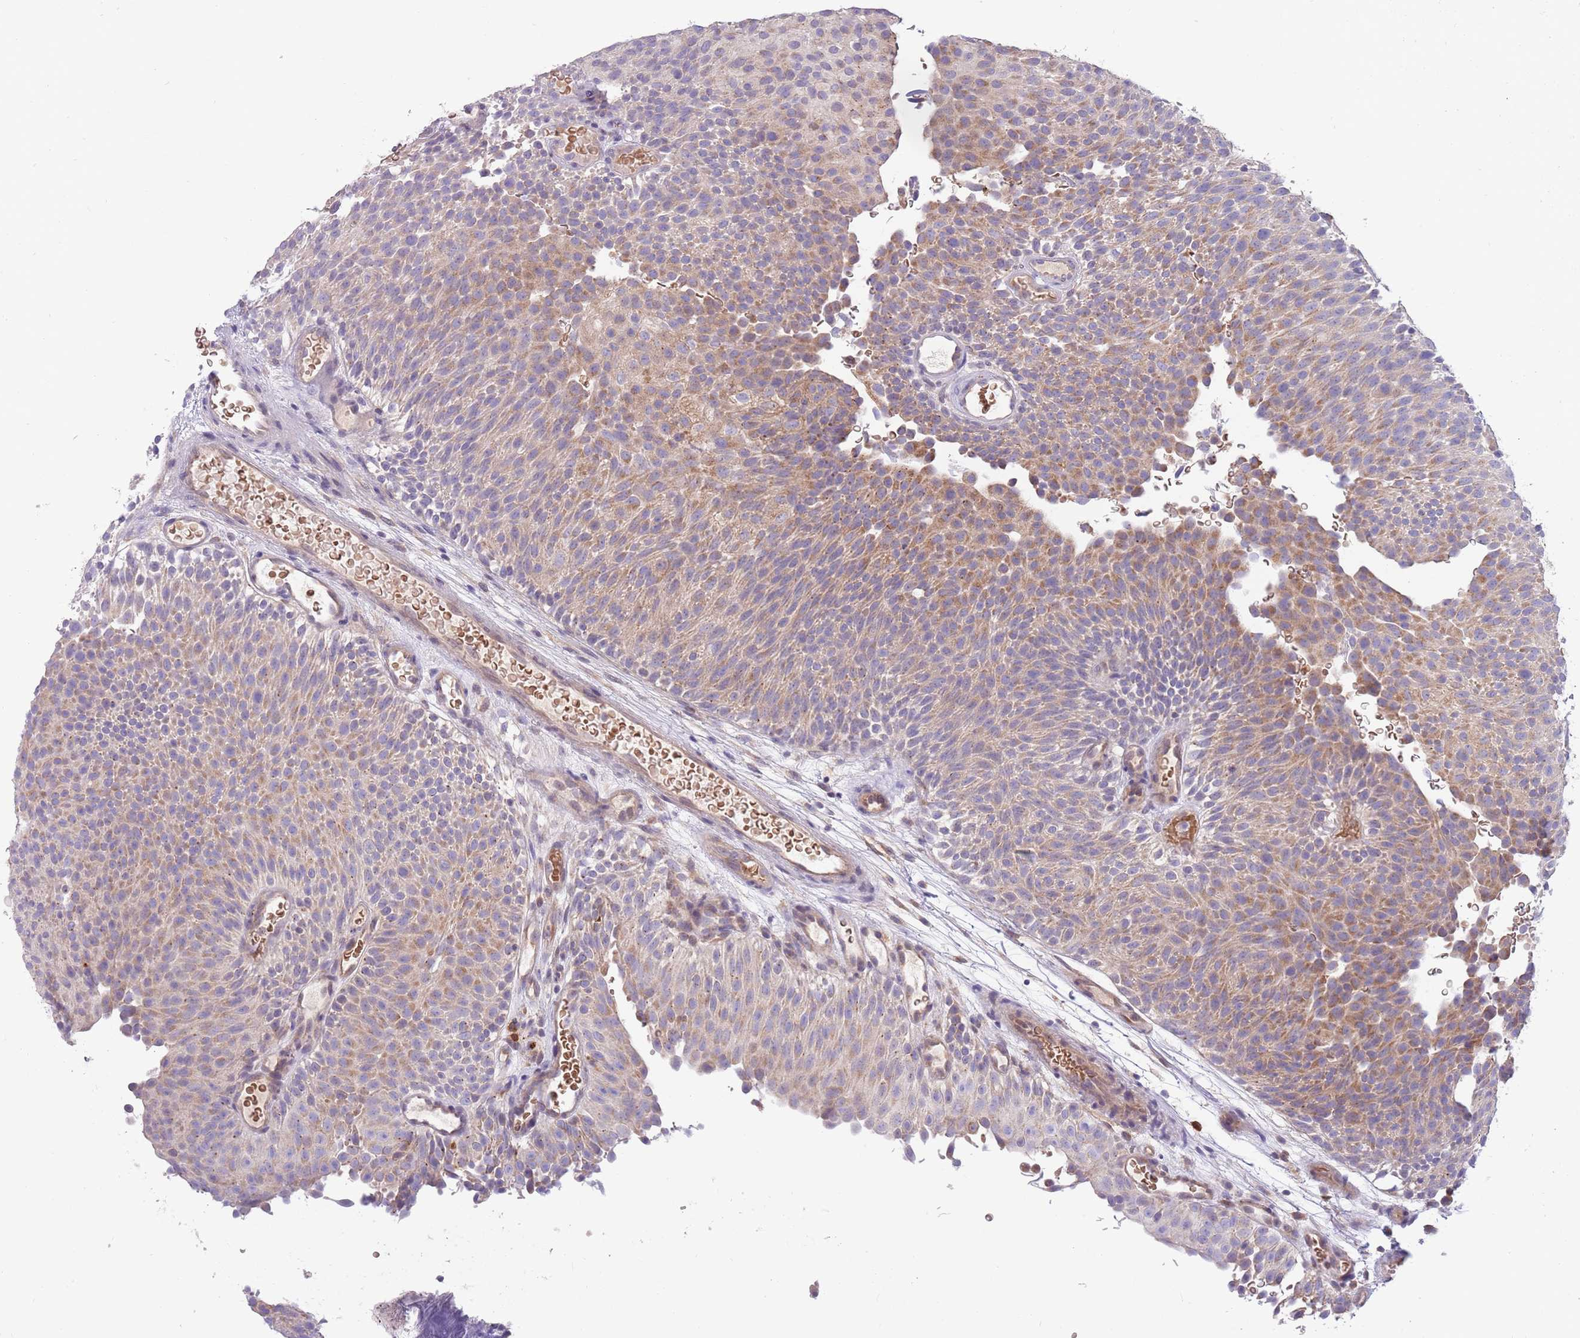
{"staining": {"intensity": "moderate", "quantity": "25%-75%", "location": "cytoplasmic/membranous"}, "tissue": "urothelial cancer", "cell_type": "Tumor cells", "image_type": "cancer", "snomed": [{"axis": "morphology", "description": "Urothelial carcinoma, Low grade"}, {"axis": "topography", "description": "Urinary bladder"}], "caption": "Immunohistochemistry (IHC) staining of urothelial carcinoma (low-grade), which demonstrates medium levels of moderate cytoplasmic/membranous staining in about 25%-75% of tumor cells indicating moderate cytoplasmic/membranous protein expression. The staining was performed using DAB (3,3'-diaminobenzidine) (brown) for protein detection and nuclei were counterstained in hematoxylin (blue).", "gene": "DDHD1", "patient": {"sex": "male", "age": 78}}